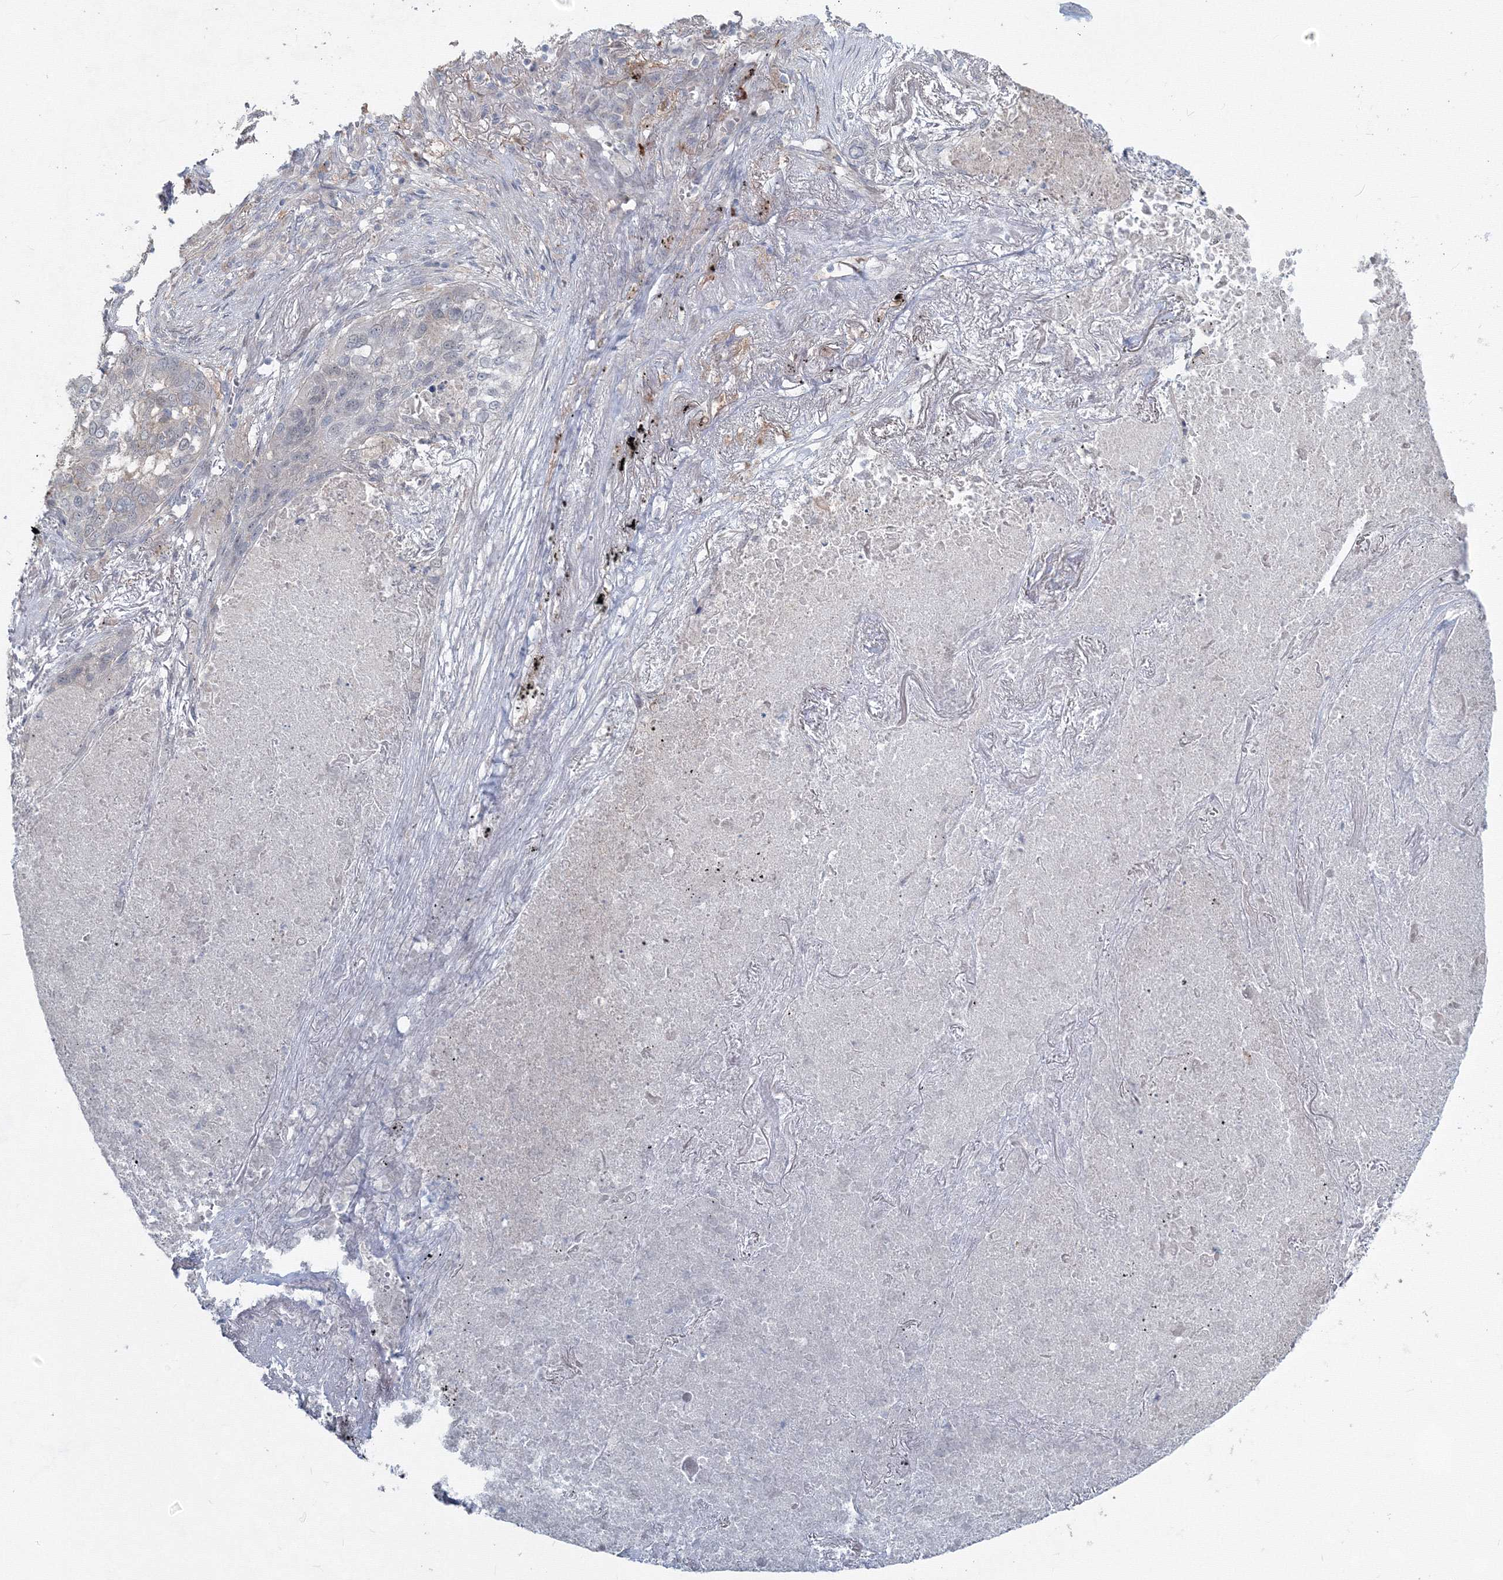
{"staining": {"intensity": "weak", "quantity": "<25%", "location": "cytoplasmic/membranous"}, "tissue": "lung cancer", "cell_type": "Tumor cells", "image_type": "cancer", "snomed": [{"axis": "morphology", "description": "Squamous cell carcinoma, NOS"}, {"axis": "topography", "description": "Lung"}], "caption": "High power microscopy micrograph of an immunohistochemistry (IHC) image of lung cancer (squamous cell carcinoma), revealing no significant expression in tumor cells.", "gene": "MKRN2", "patient": {"sex": "female", "age": 63}}